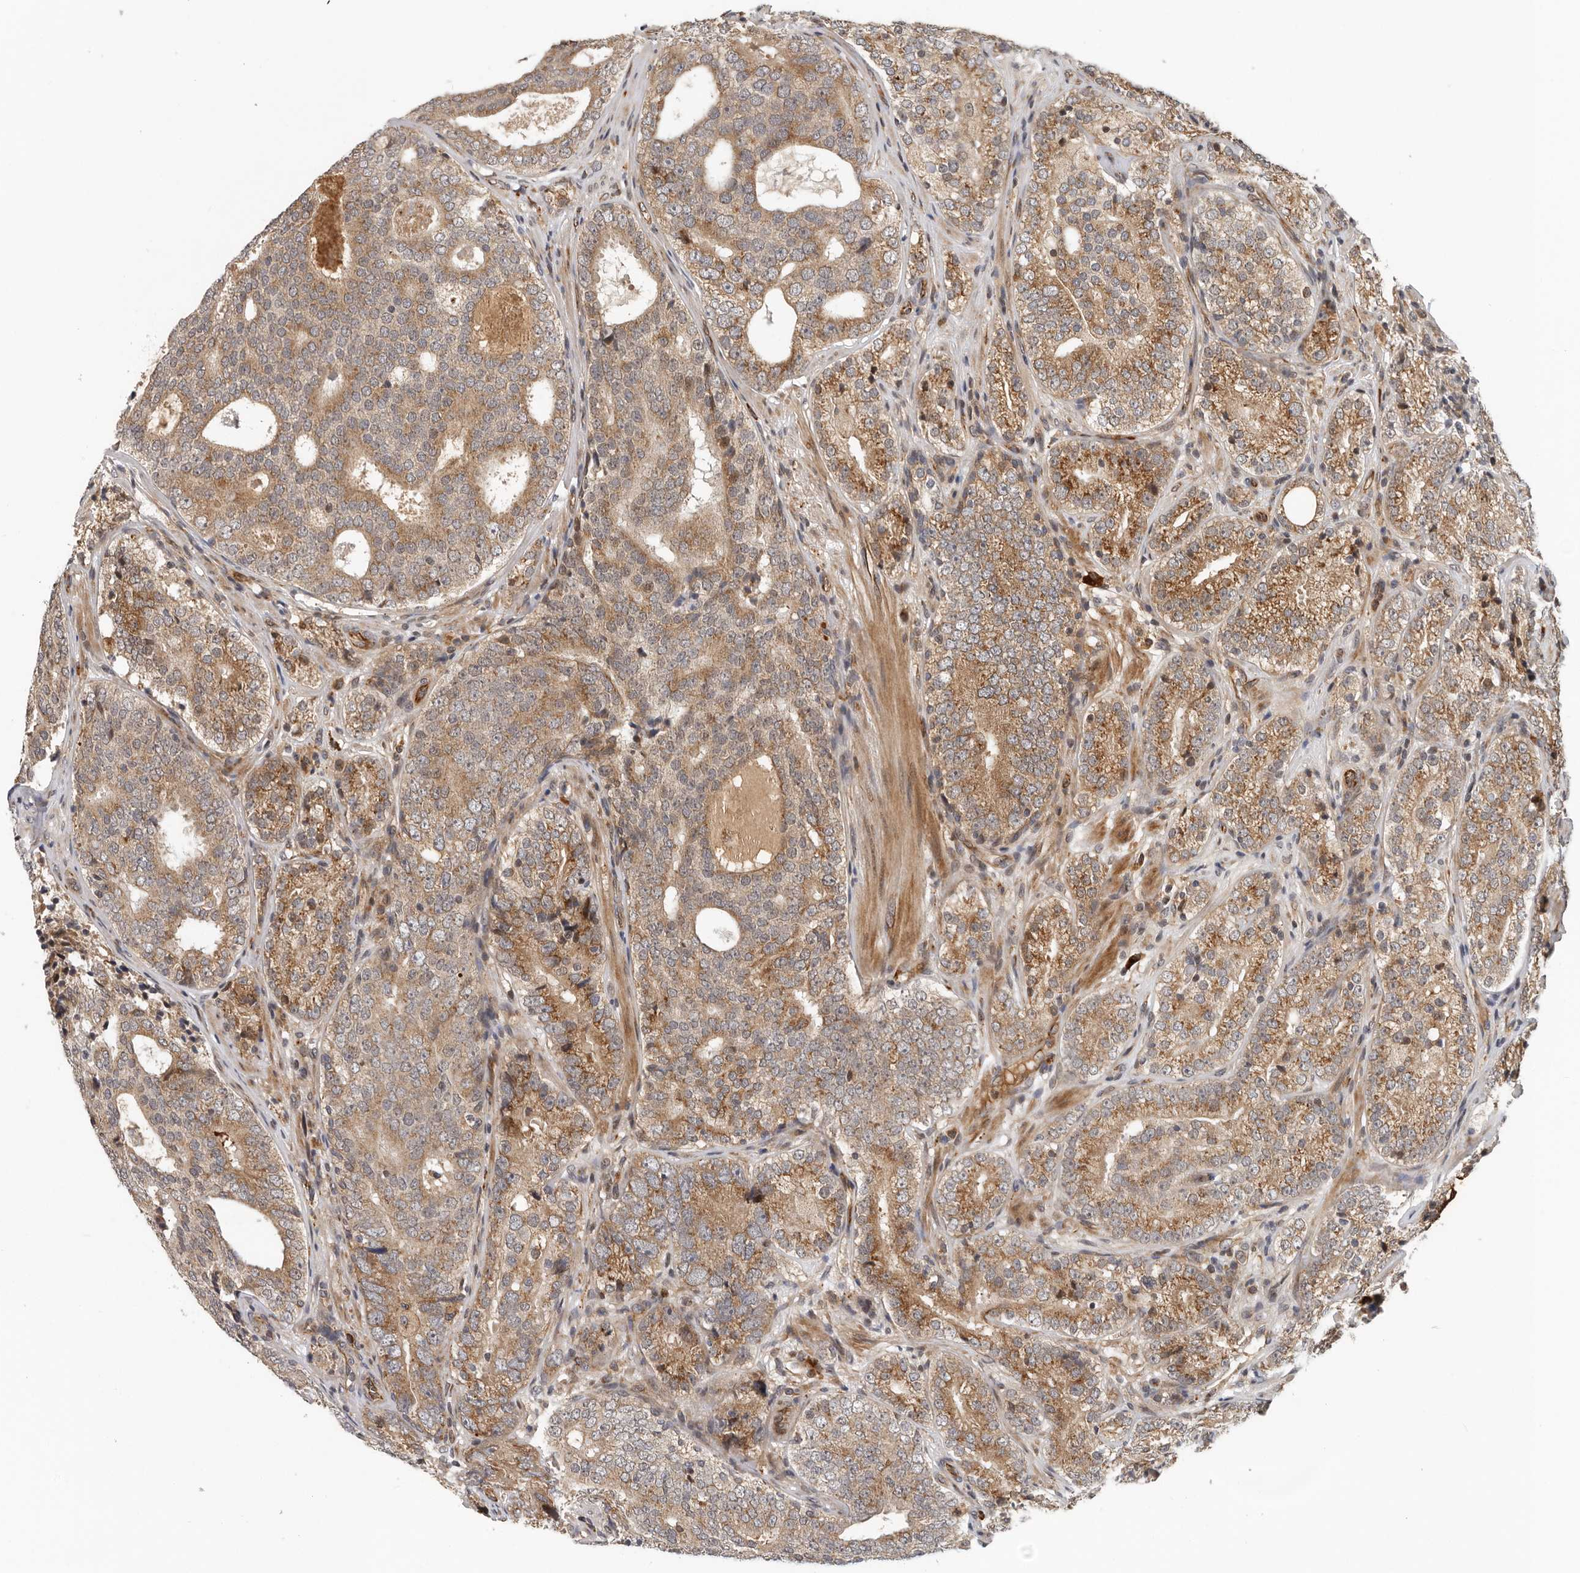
{"staining": {"intensity": "moderate", "quantity": ">75%", "location": "cytoplasmic/membranous"}, "tissue": "prostate cancer", "cell_type": "Tumor cells", "image_type": "cancer", "snomed": [{"axis": "morphology", "description": "Adenocarcinoma, High grade"}, {"axis": "topography", "description": "Prostate"}], "caption": "Approximately >75% of tumor cells in prostate adenocarcinoma (high-grade) display moderate cytoplasmic/membranous protein staining as visualized by brown immunohistochemical staining.", "gene": "RNF157", "patient": {"sex": "male", "age": 56}}